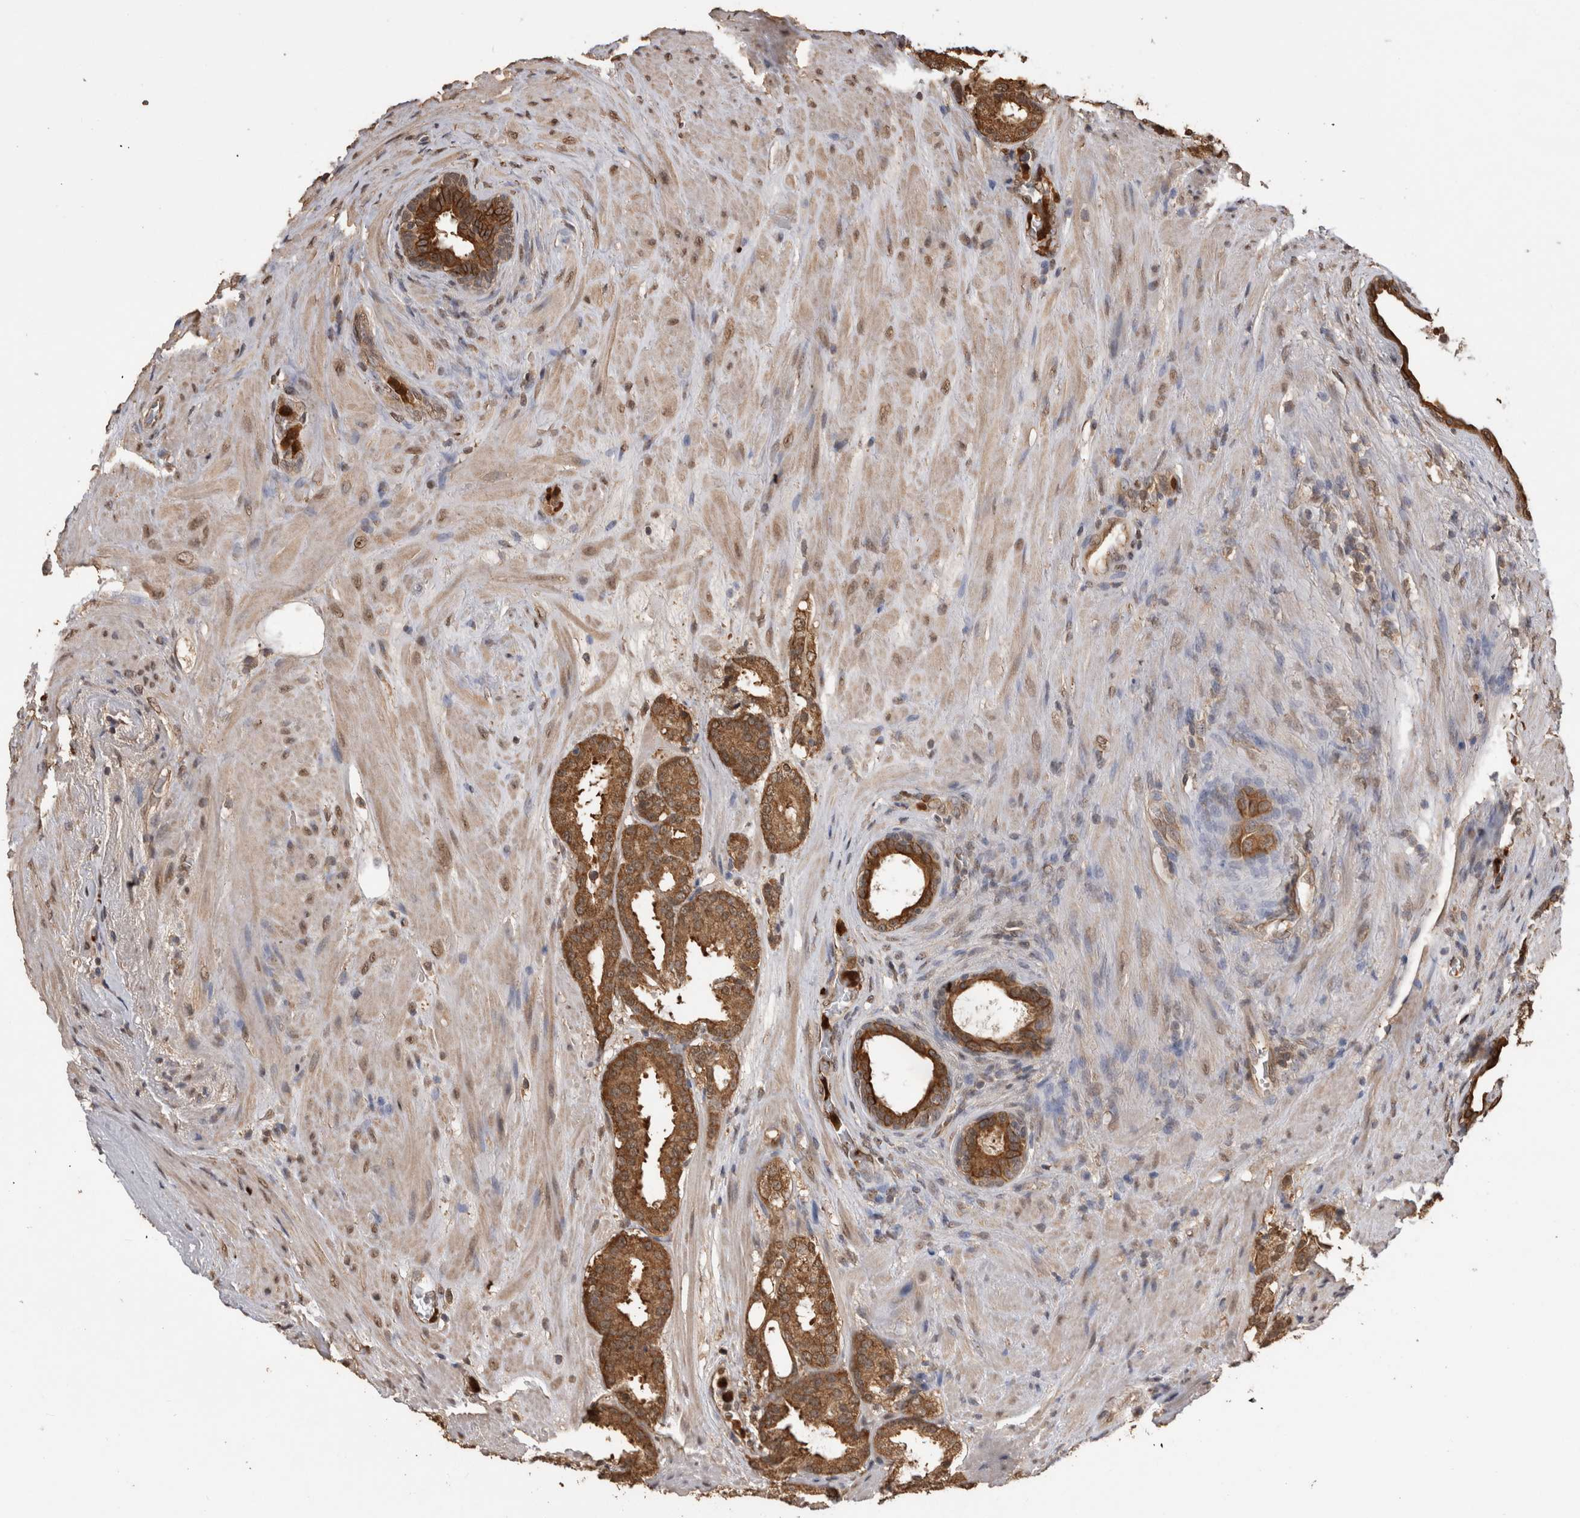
{"staining": {"intensity": "moderate", "quantity": ">75%", "location": "cytoplasmic/membranous,nuclear"}, "tissue": "prostate cancer", "cell_type": "Tumor cells", "image_type": "cancer", "snomed": [{"axis": "morphology", "description": "Adenocarcinoma, Low grade"}, {"axis": "topography", "description": "Prostate"}], "caption": "Prostate cancer (adenocarcinoma (low-grade)) stained for a protein (brown) exhibits moderate cytoplasmic/membranous and nuclear positive expression in about >75% of tumor cells.", "gene": "PAK4", "patient": {"sex": "male", "age": 69}}